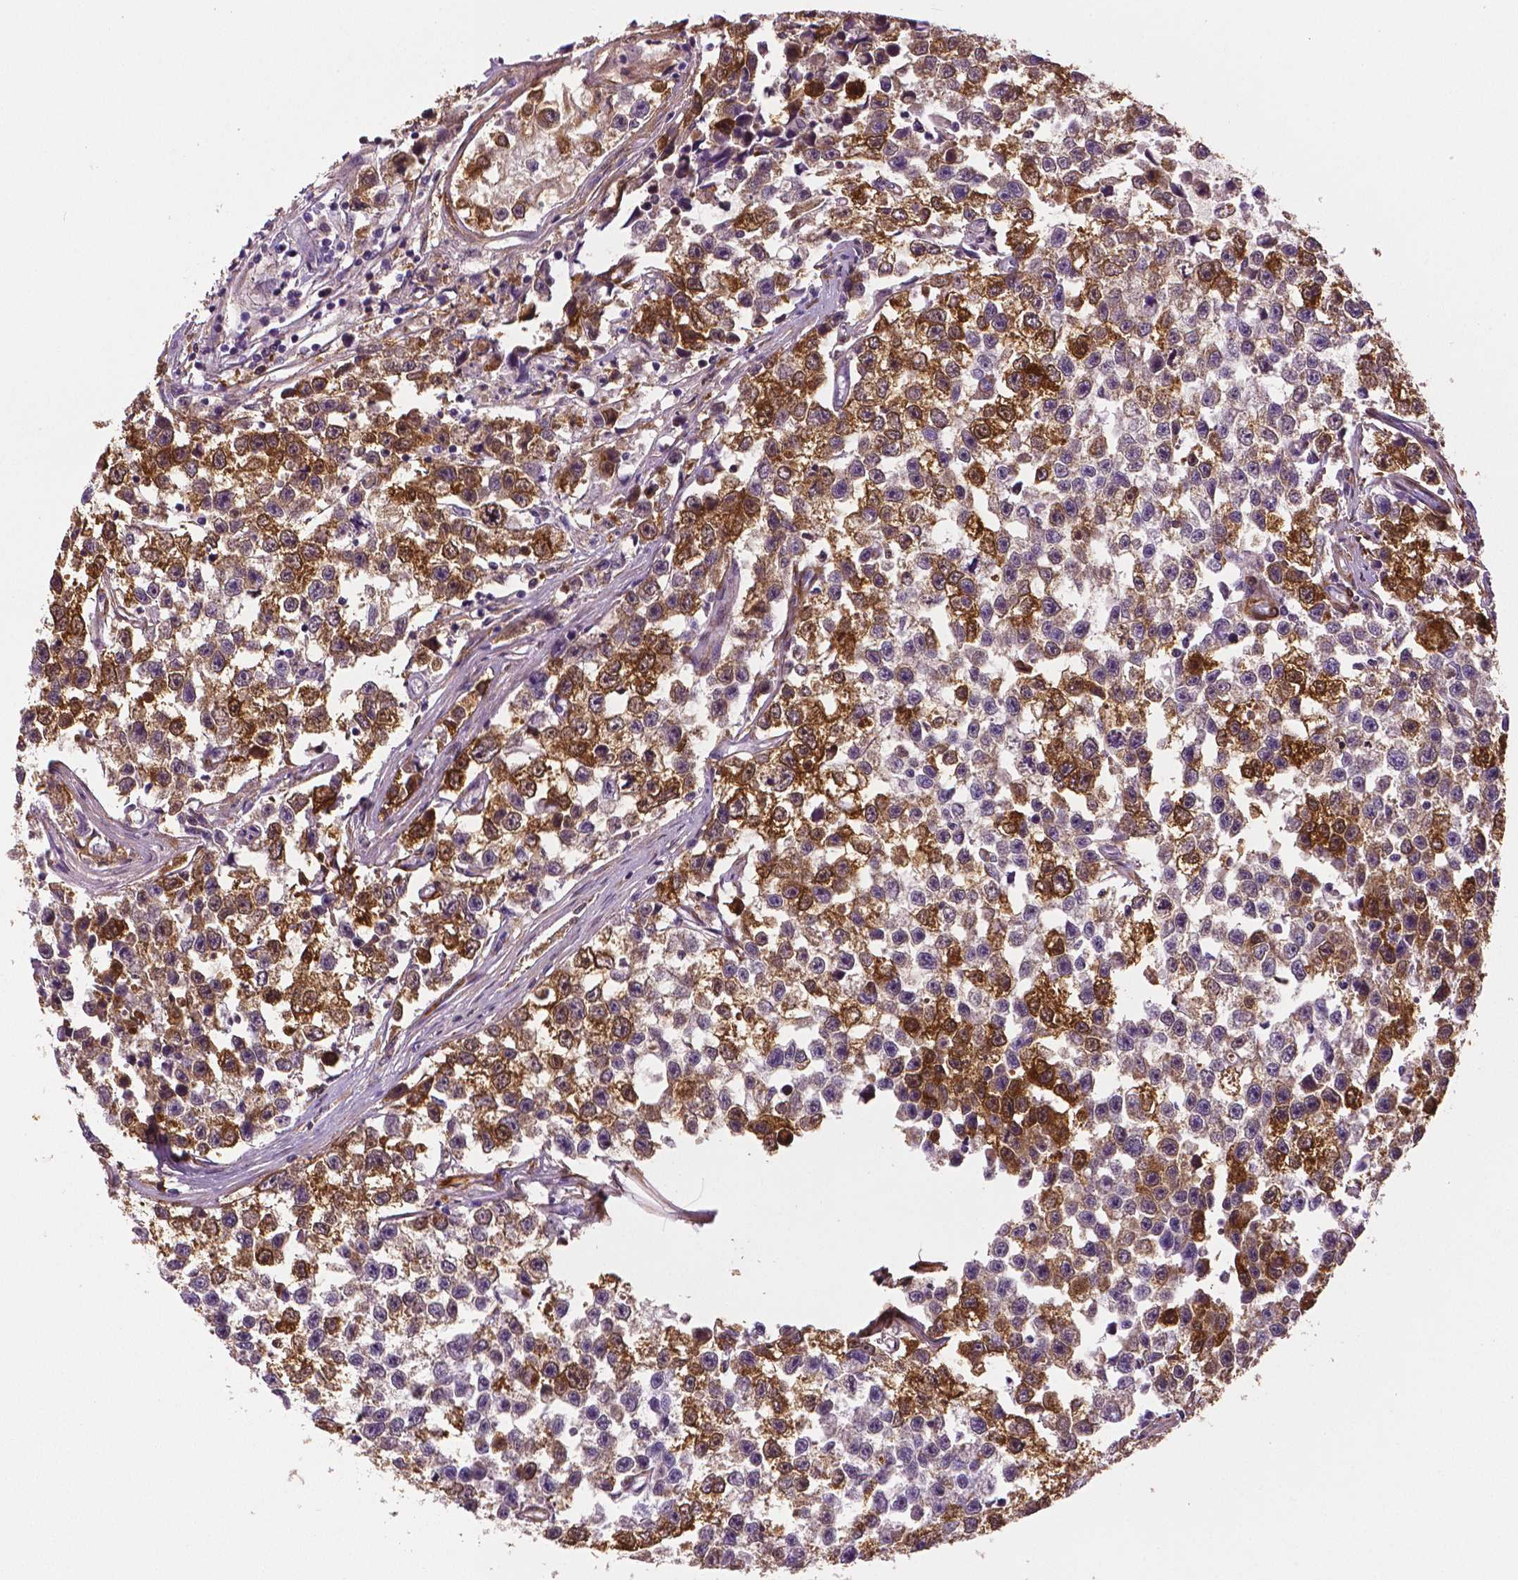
{"staining": {"intensity": "moderate", "quantity": ">75%", "location": "cytoplasmic/membranous"}, "tissue": "testis cancer", "cell_type": "Tumor cells", "image_type": "cancer", "snomed": [{"axis": "morphology", "description": "Seminoma, NOS"}, {"axis": "topography", "description": "Testis"}], "caption": "A histopathology image of testis seminoma stained for a protein exhibits moderate cytoplasmic/membranous brown staining in tumor cells.", "gene": "PHGDH", "patient": {"sex": "male", "age": 26}}